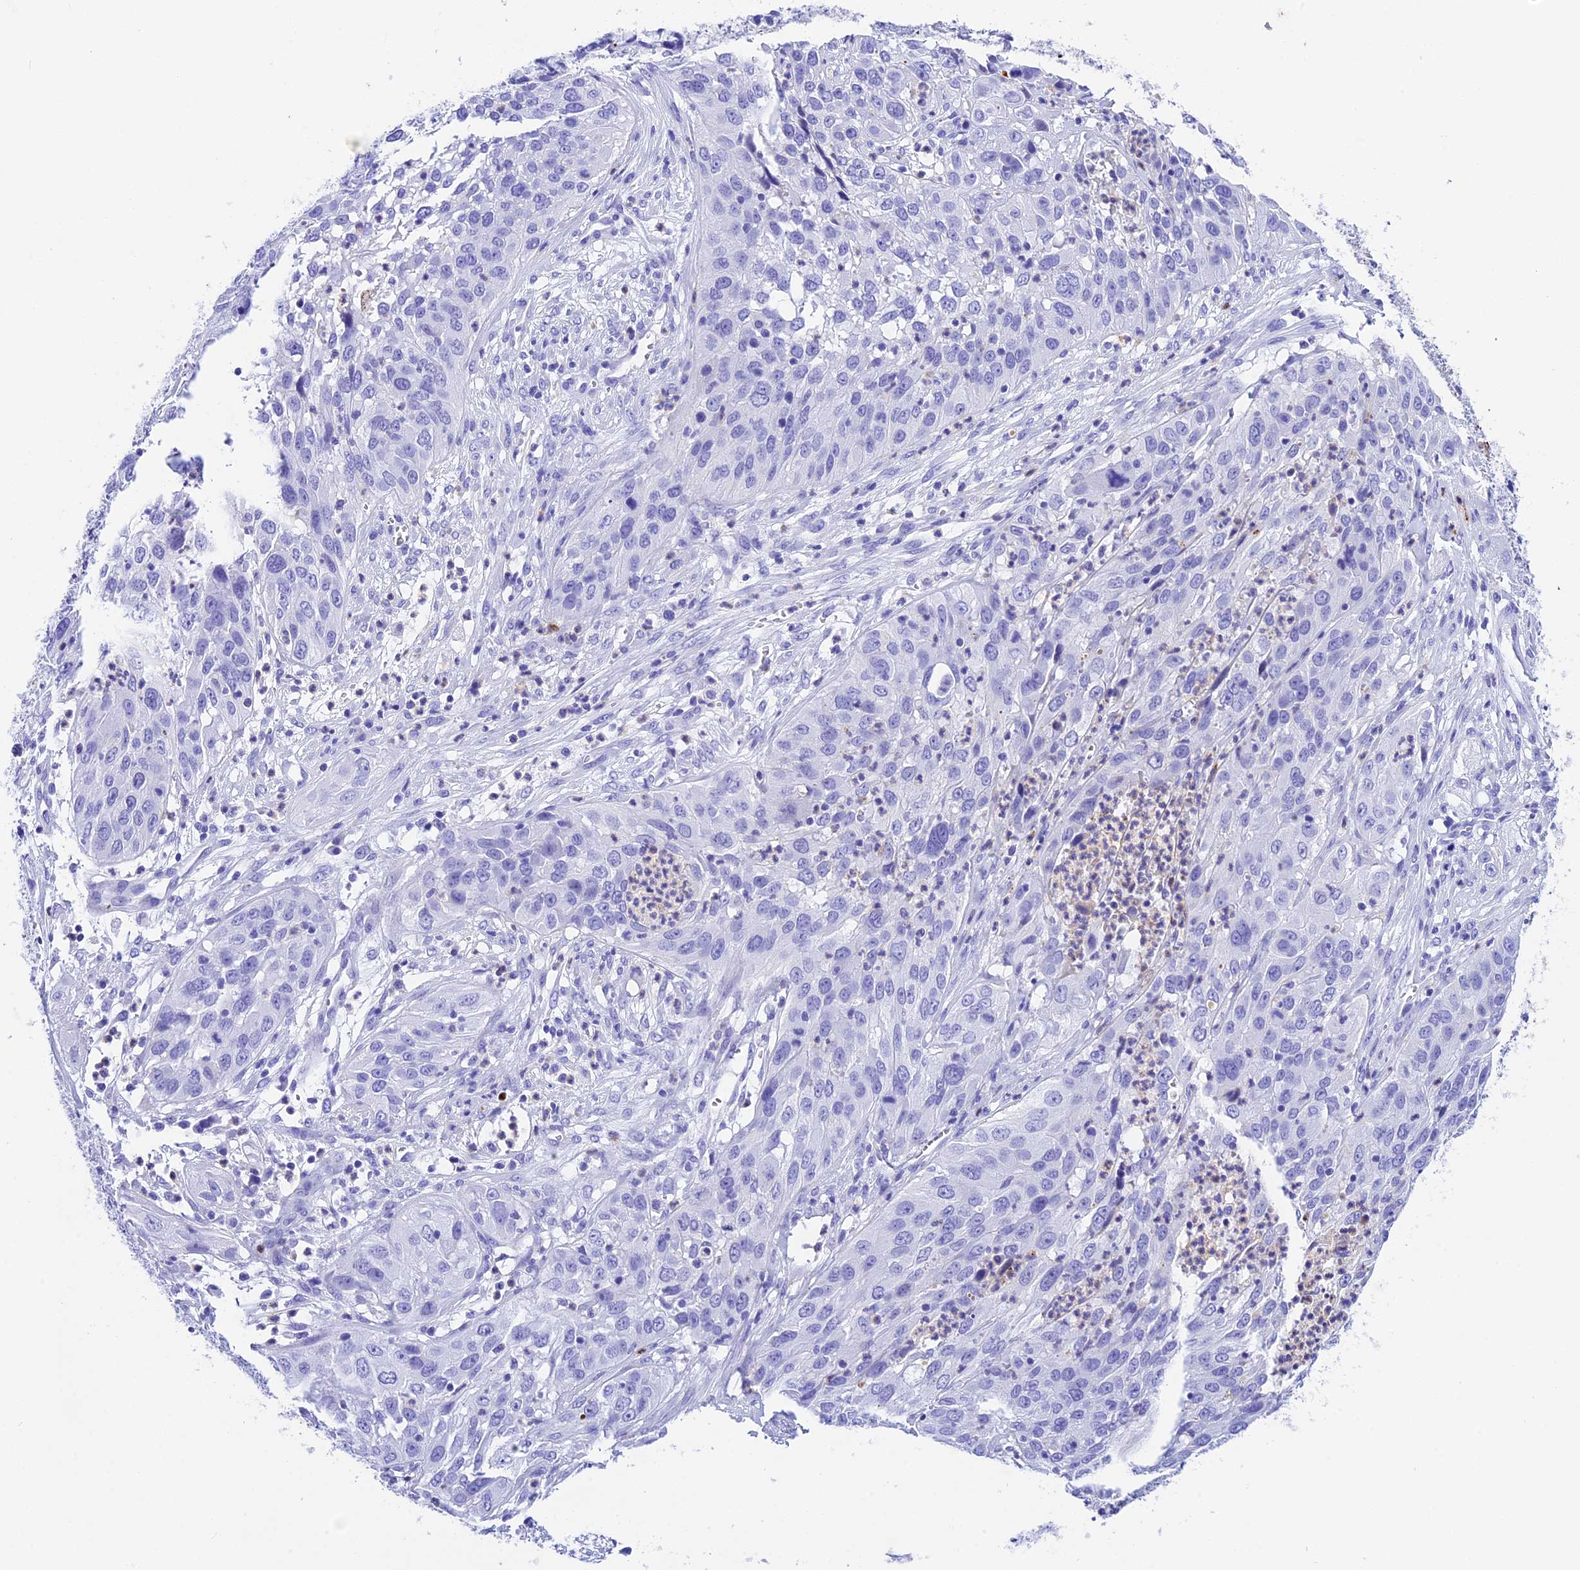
{"staining": {"intensity": "negative", "quantity": "none", "location": "none"}, "tissue": "cervical cancer", "cell_type": "Tumor cells", "image_type": "cancer", "snomed": [{"axis": "morphology", "description": "Squamous cell carcinoma, NOS"}, {"axis": "topography", "description": "Cervix"}], "caption": "Tumor cells show no significant protein expression in cervical squamous cell carcinoma. (DAB IHC visualized using brightfield microscopy, high magnification).", "gene": "PSG11", "patient": {"sex": "female", "age": 32}}